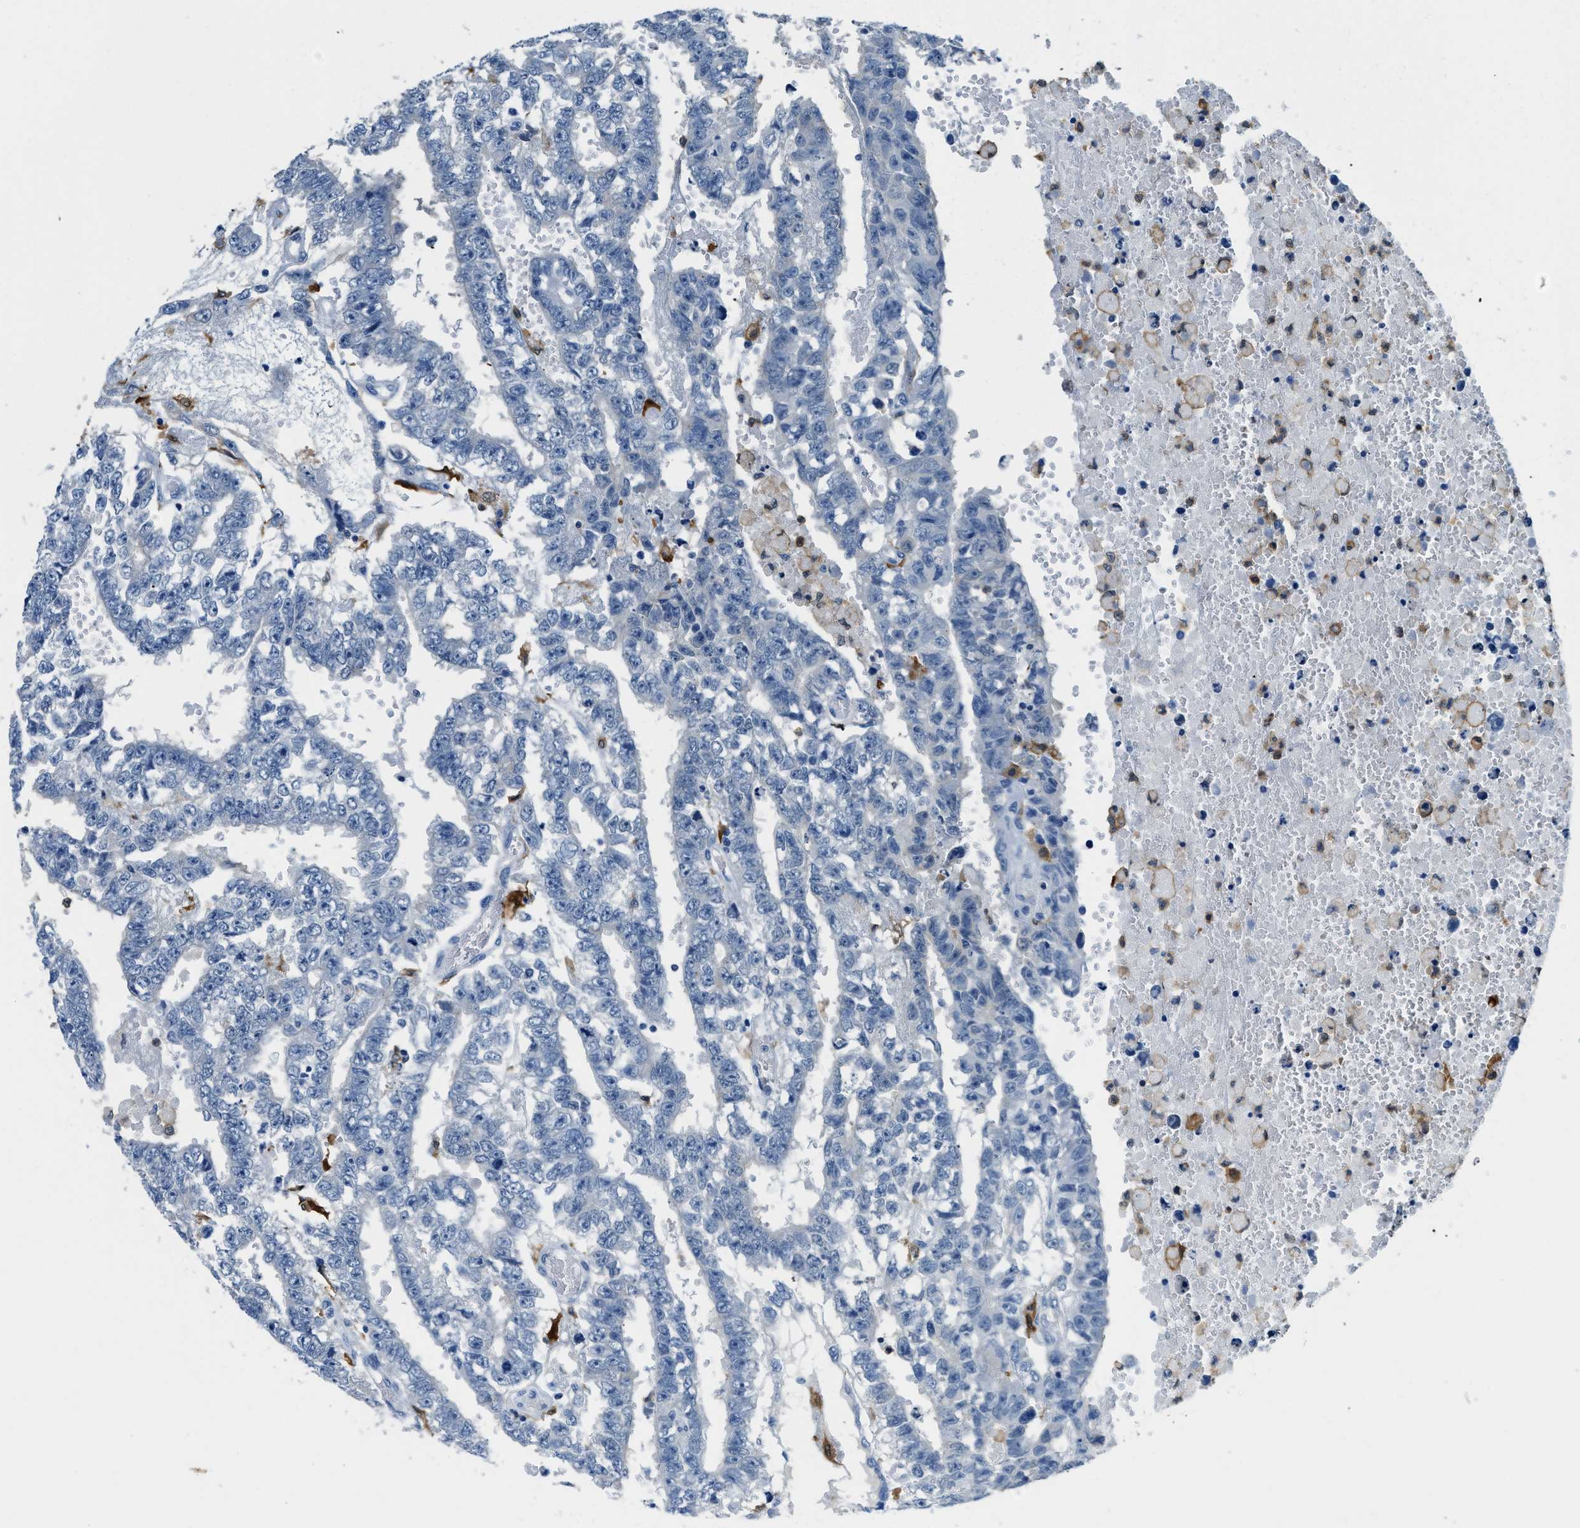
{"staining": {"intensity": "negative", "quantity": "none", "location": "none"}, "tissue": "testis cancer", "cell_type": "Tumor cells", "image_type": "cancer", "snomed": [{"axis": "morphology", "description": "Carcinoma, Embryonal, NOS"}, {"axis": "topography", "description": "Testis"}], "caption": "High magnification brightfield microscopy of embryonal carcinoma (testis) stained with DAB (brown) and counterstained with hematoxylin (blue): tumor cells show no significant expression. (DAB immunohistochemistry (IHC) visualized using brightfield microscopy, high magnification).", "gene": "CAPG", "patient": {"sex": "male", "age": 25}}